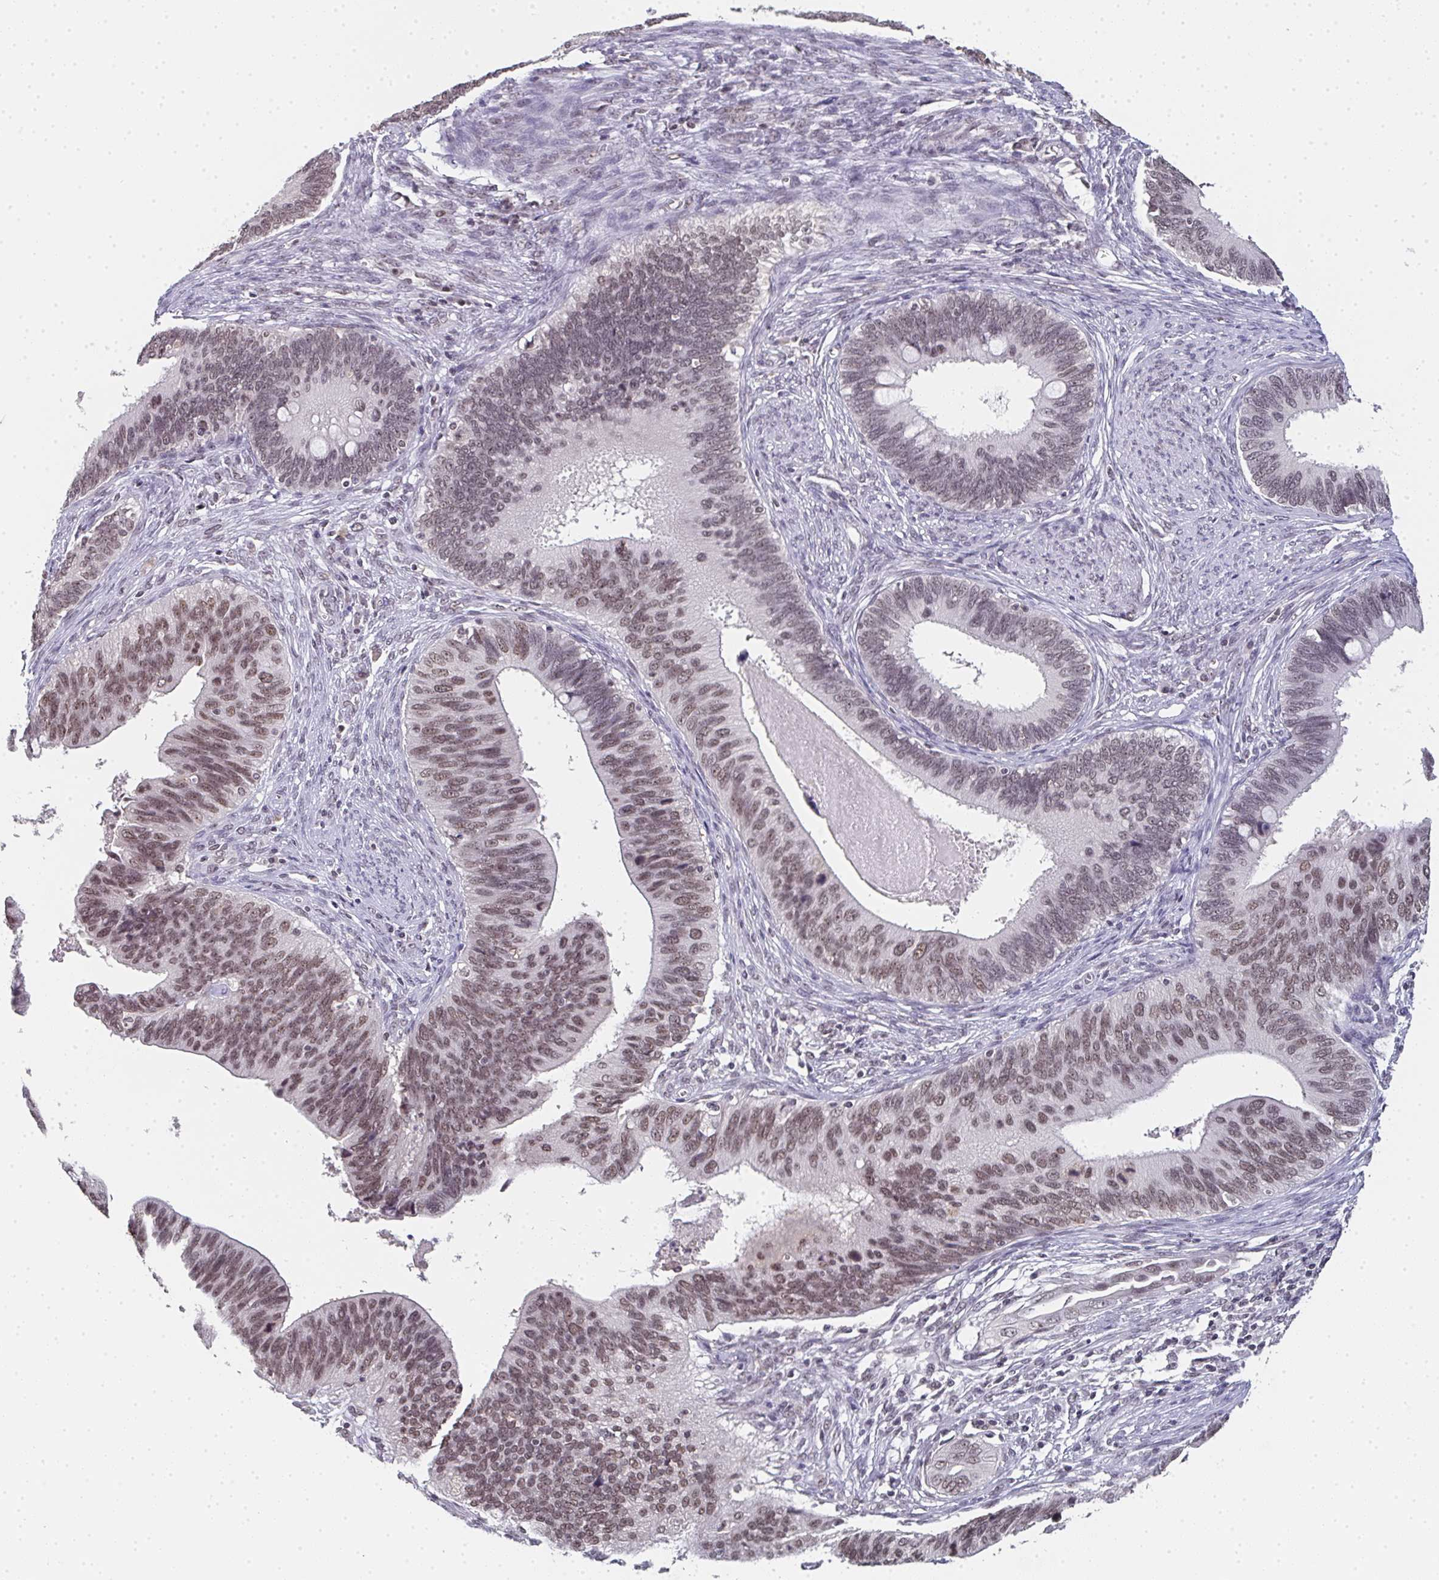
{"staining": {"intensity": "moderate", "quantity": "25%-75%", "location": "nuclear"}, "tissue": "cervical cancer", "cell_type": "Tumor cells", "image_type": "cancer", "snomed": [{"axis": "morphology", "description": "Adenocarcinoma, NOS"}, {"axis": "topography", "description": "Cervix"}], "caption": "Protein analysis of cervical adenocarcinoma tissue reveals moderate nuclear staining in about 25%-75% of tumor cells.", "gene": "DKC1", "patient": {"sex": "female", "age": 42}}